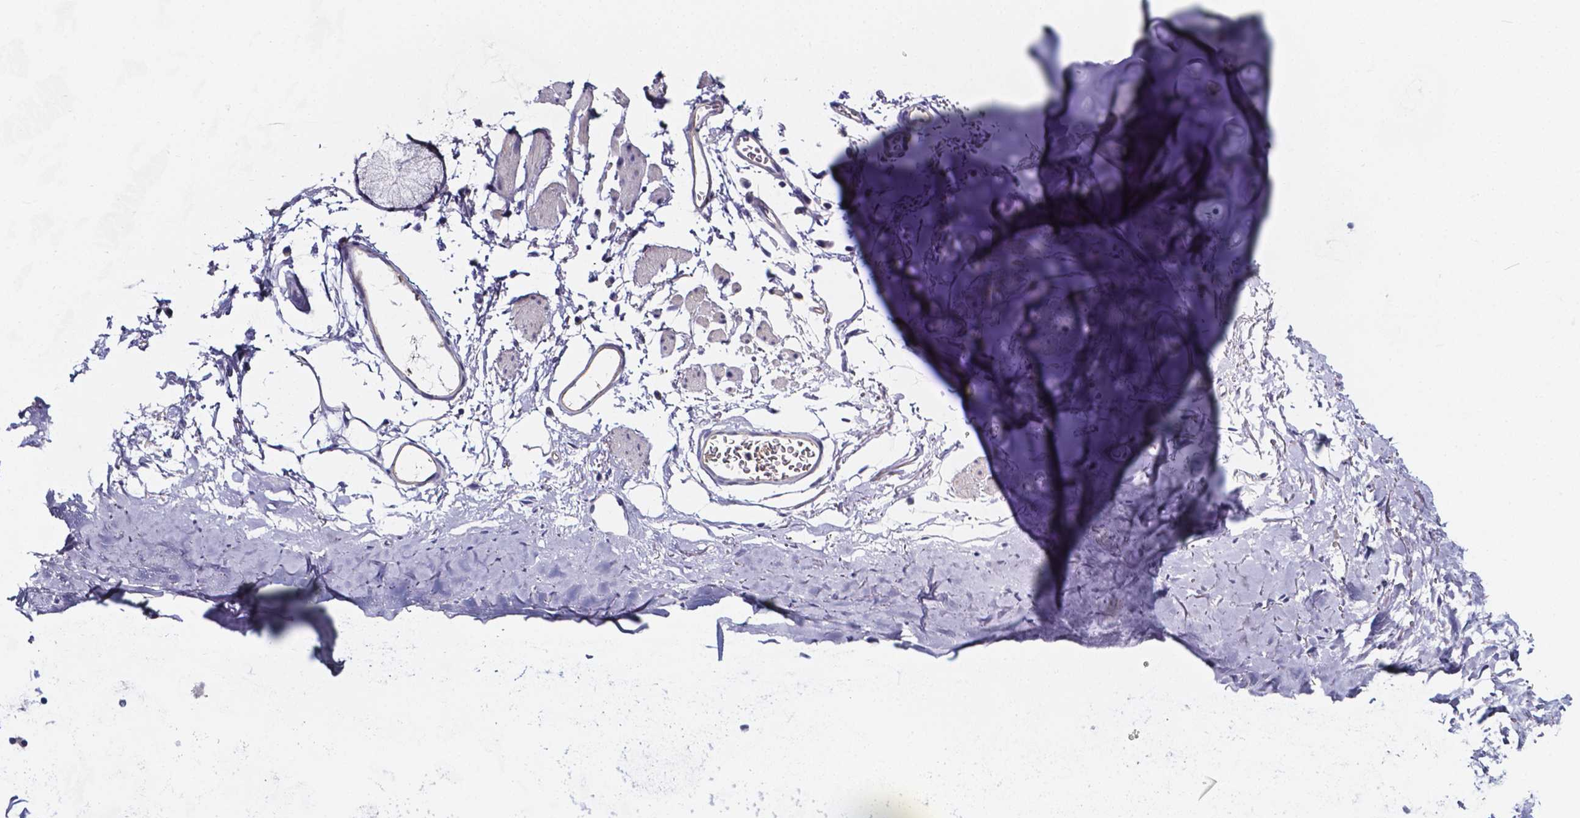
{"staining": {"intensity": "negative", "quantity": "none", "location": "none"}, "tissue": "adipose tissue", "cell_type": "Adipocytes", "image_type": "normal", "snomed": [{"axis": "morphology", "description": "Normal tissue, NOS"}, {"axis": "topography", "description": "Cartilage tissue"}, {"axis": "topography", "description": "Bronchus"}], "caption": "Protein analysis of unremarkable adipose tissue demonstrates no significant positivity in adipocytes.", "gene": "CACNG8", "patient": {"sex": "female", "age": 79}}